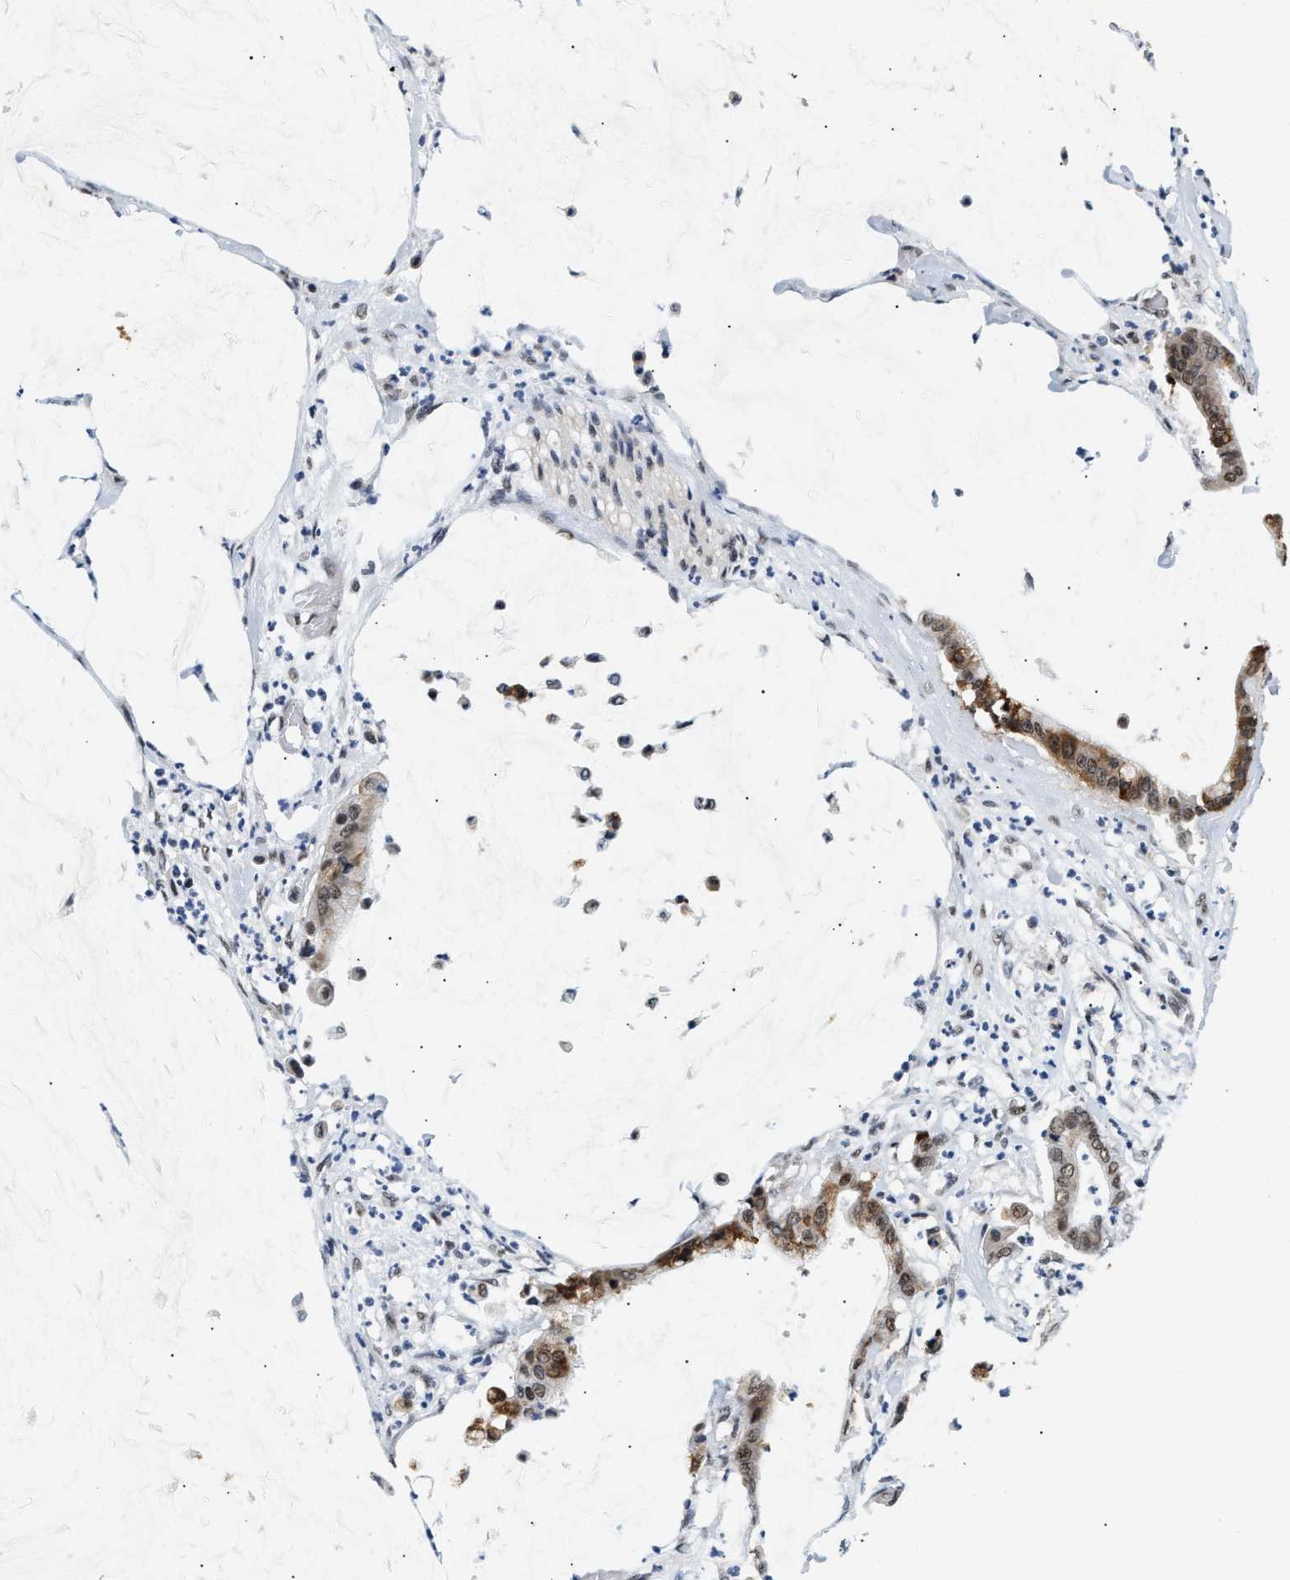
{"staining": {"intensity": "moderate", "quantity": ">75%", "location": "cytoplasmic/membranous"}, "tissue": "pancreatic cancer", "cell_type": "Tumor cells", "image_type": "cancer", "snomed": [{"axis": "morphology", "description": "Adenocarcinoma, NOS"}, {"axis": "topography", "description": "Pancreas"}], "caption": "Immunohistochemistry image of human pancreatic cancer stained for a protein (brown), which exhibits medium levels of moderate cytoplasmic/membranous expression in approximately >75% of tumor cells.", "gene": "THOC1", "patient": {"sex": "male", "age": 41}}